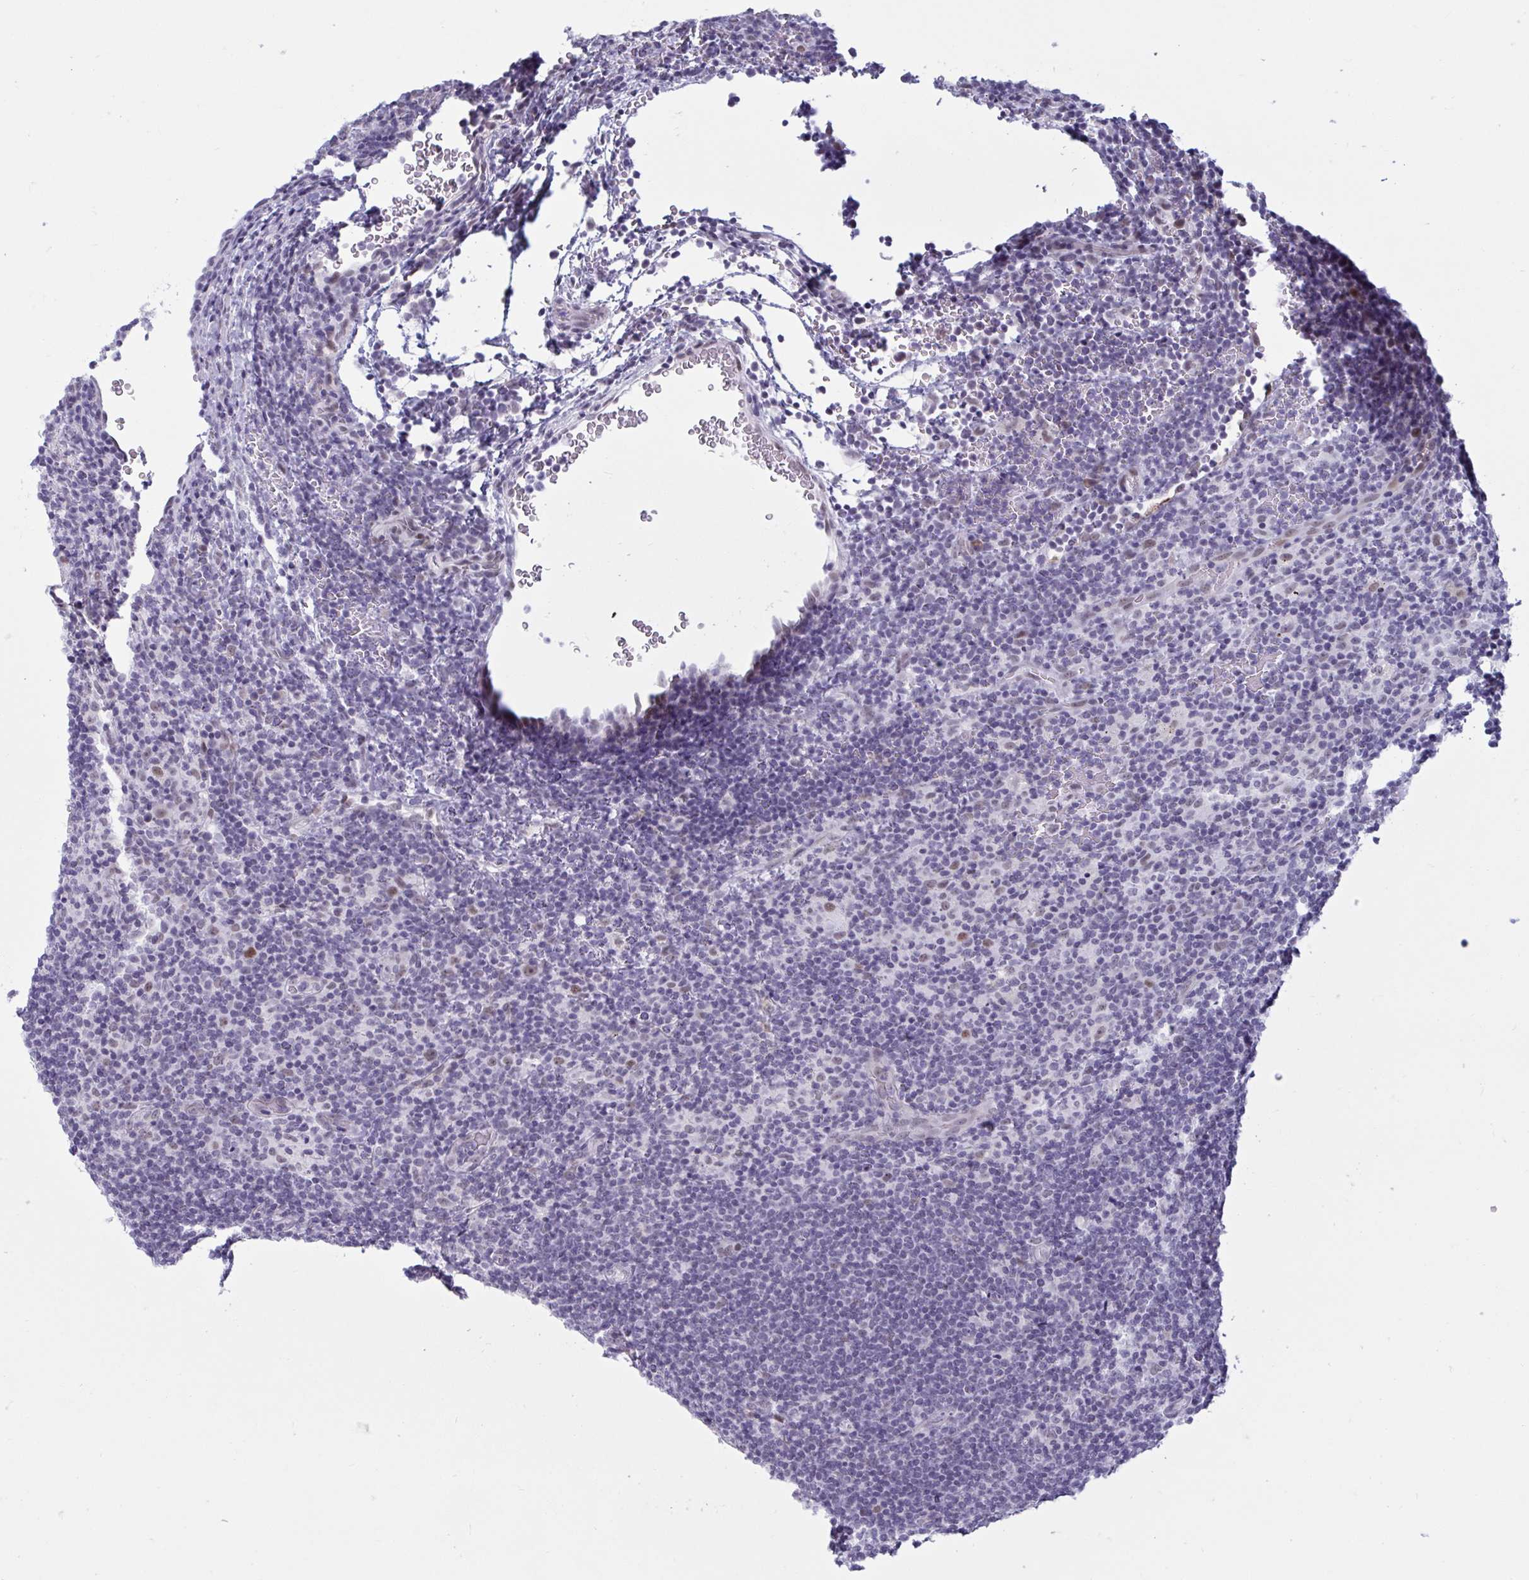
{"staining": {"intensity": "negative", "quantity": "none", "location": "none"}, "tissue": "lymphoma", "cell_type": "Tumor cells", "image_type": "cancer", "snomed": [{"axis": "morphology", "description": "Hodgkin's disease, NOS"}, {"axis": "topography", "description": "Lymph node"}], "caption": "Immunohistochemistry of Hodgkin's disease exhibits no expression in tumor cells. (DAB (3,3'-diaminobenzidine) immunohistochemistry (IHC), high magnification).", "gene": "MSMB", "patient": {"sex": "female", "age": 57}}